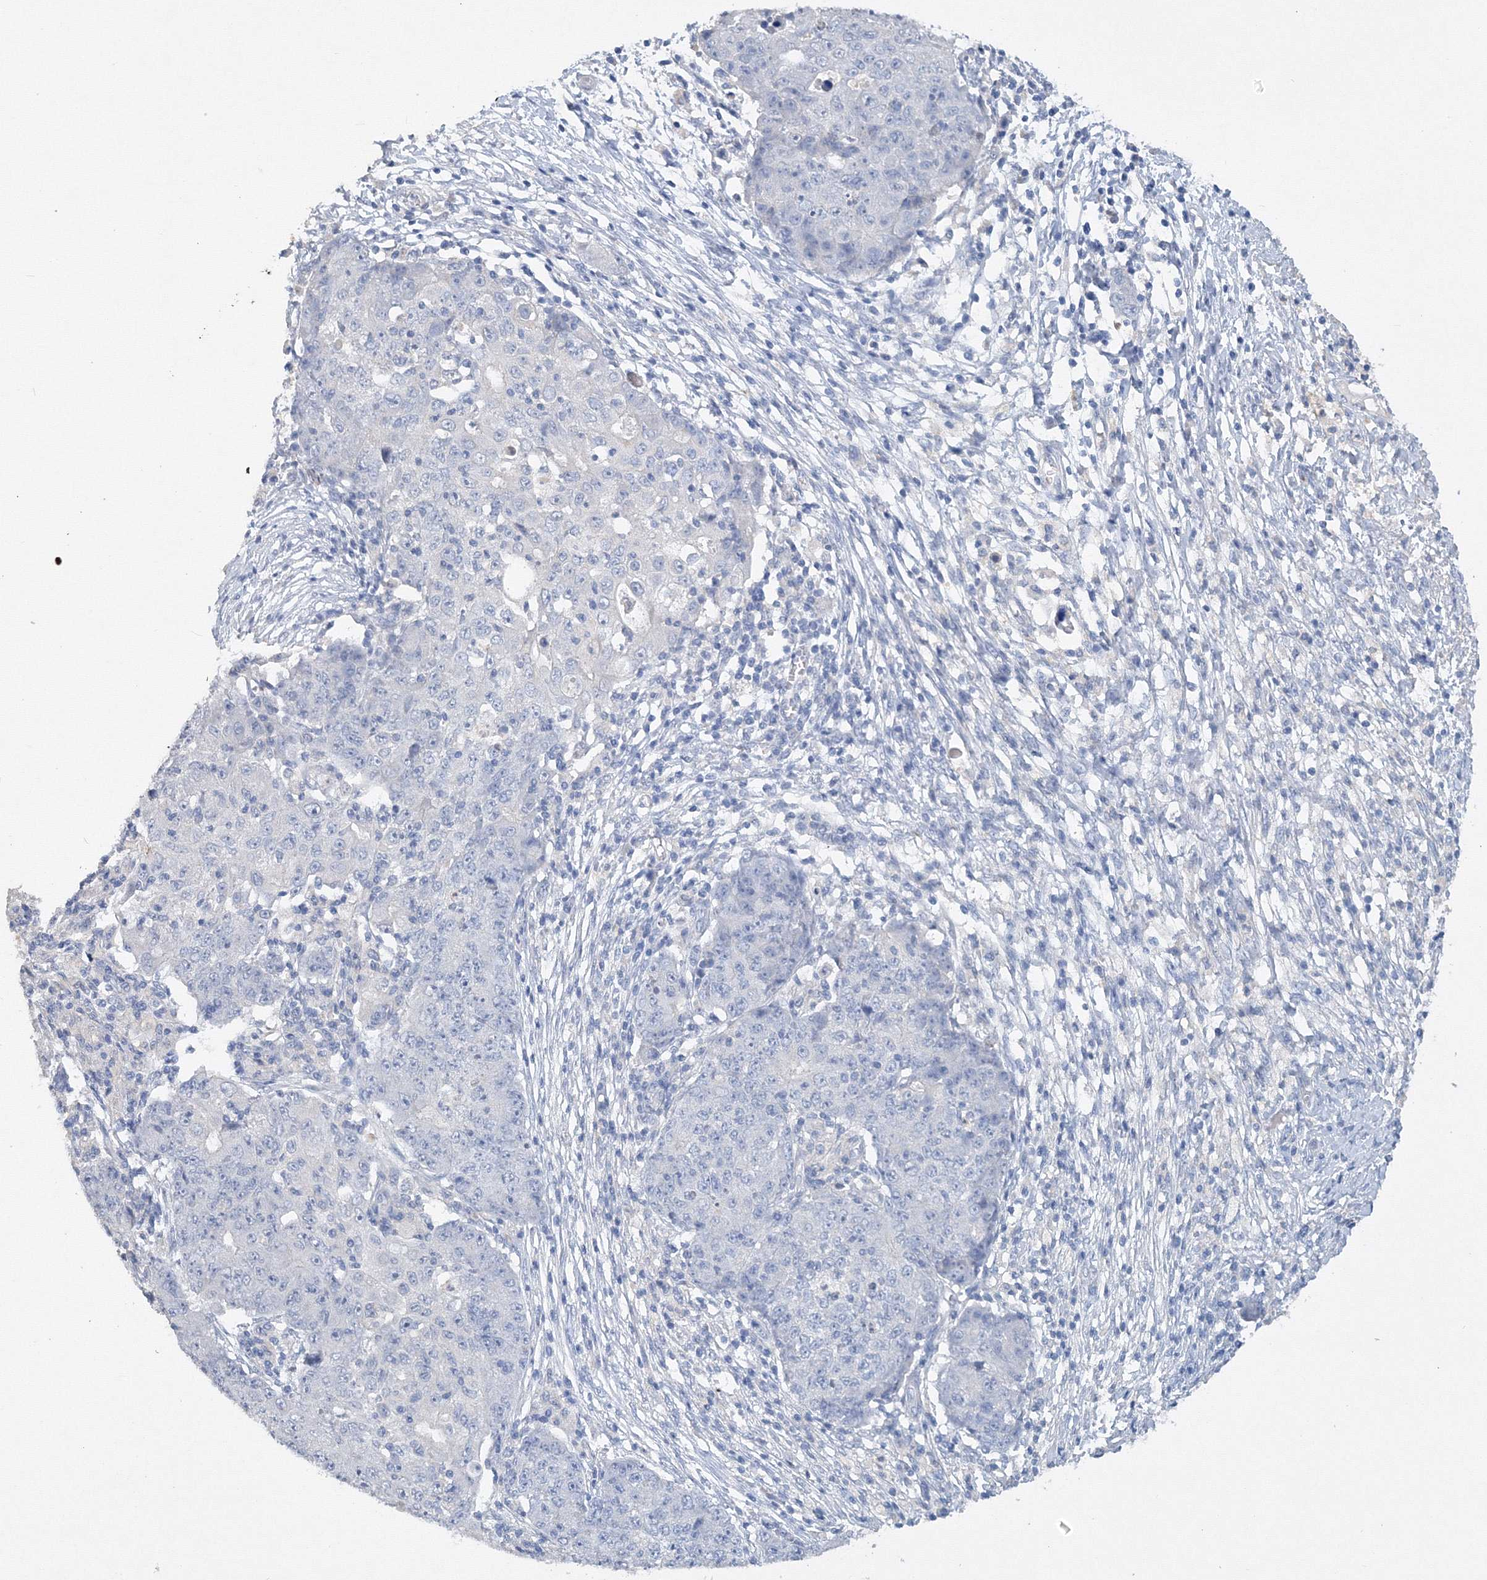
{"staining": {"intensity": "negative", "quantity": "none", "location": "none"}, "tissue": "ovarian cancer", "cell_type": "Tumor cells", "image_type": "cancer", "snomed": [{"axis": "morphology", "description": "Carcinoma, endometroid"}, {"axis": "topography", "description": "Ovary"}], "caption": "Immunohistochemical staining of ovarian cancer displays no significant expression in tumor cells.", "gene": "OSBPL6", "patient": {"sex": "female", "age": 42}}